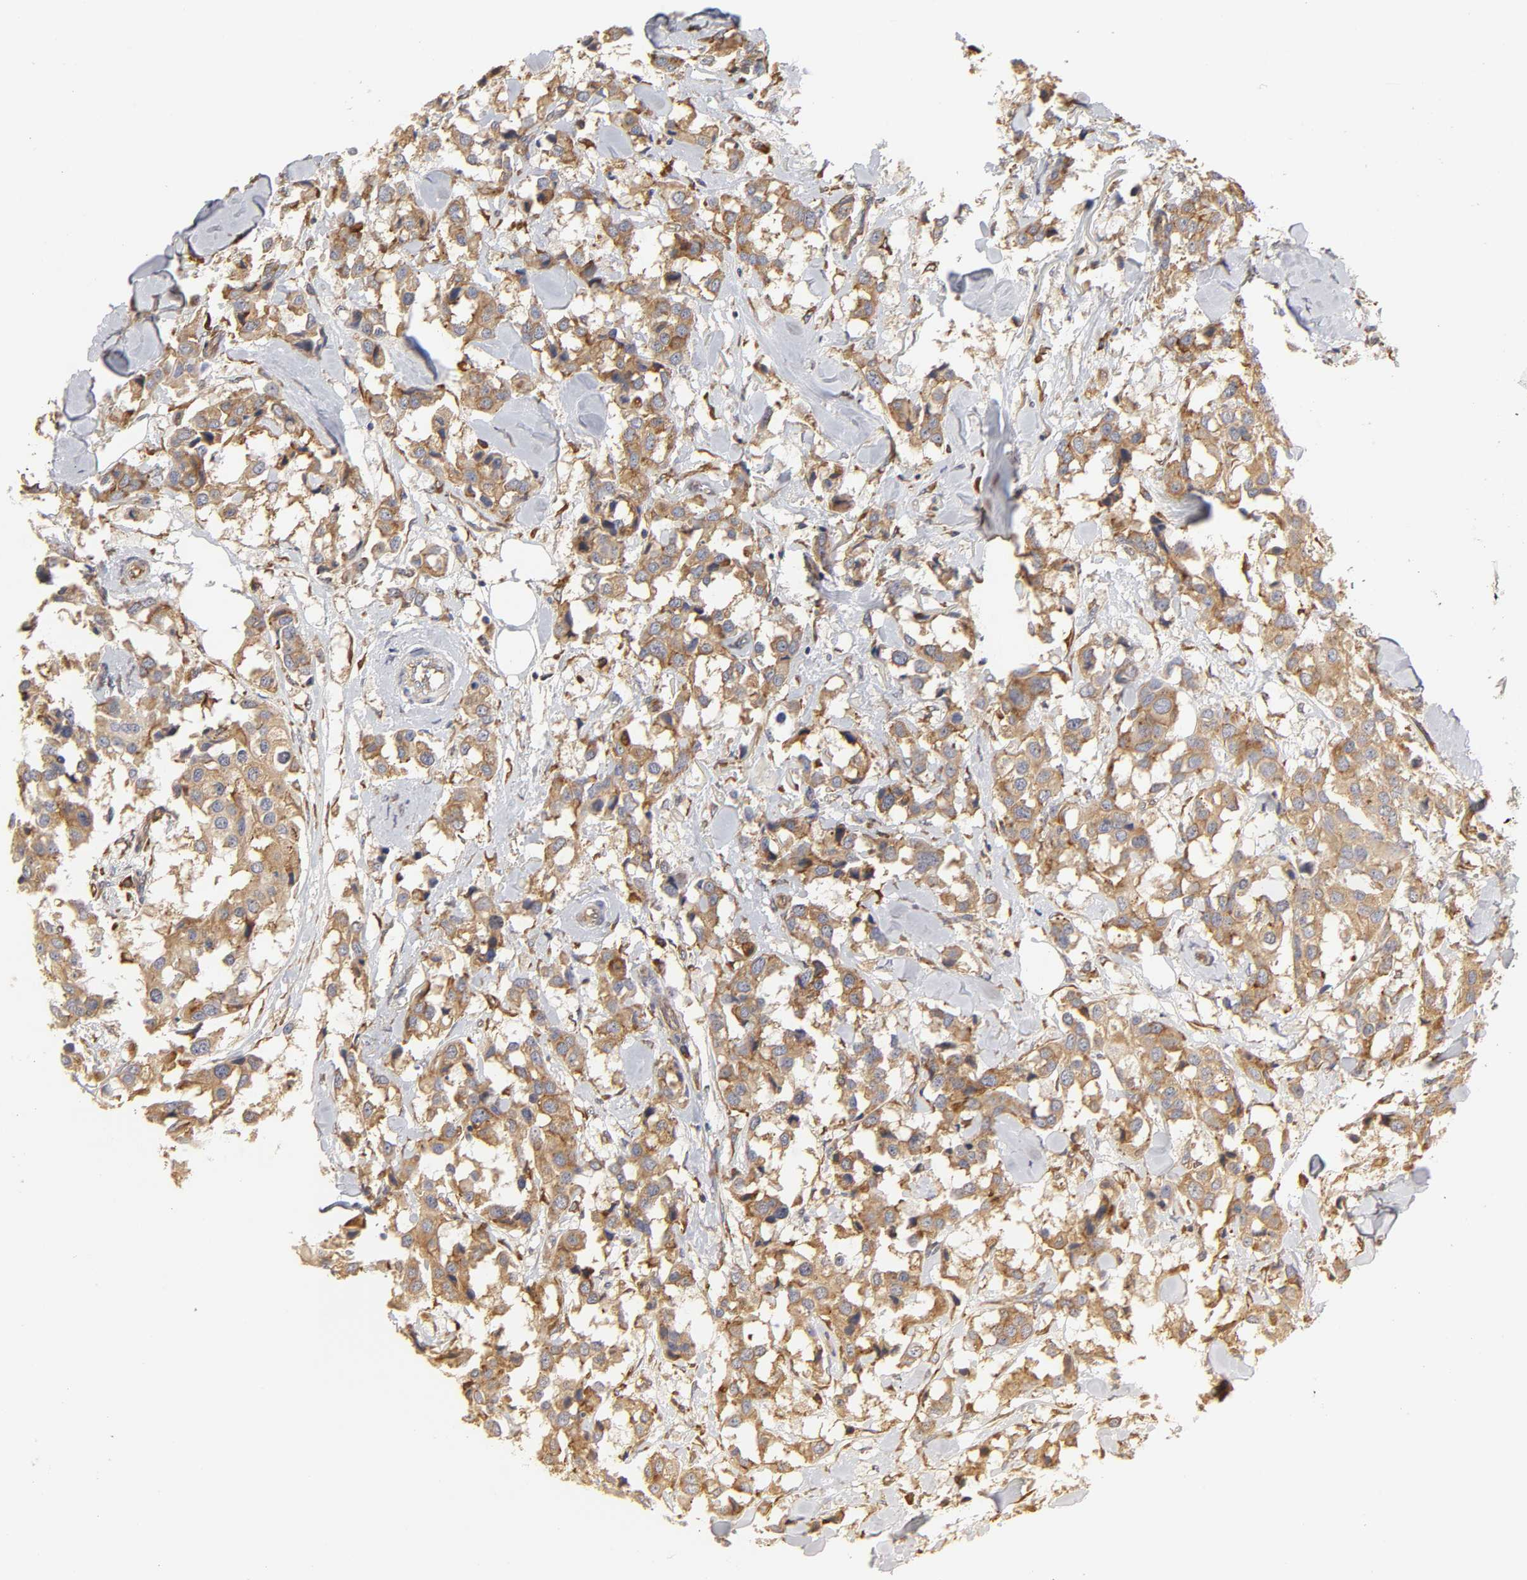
{"staining": {"intensity": "moderate", "quantity": ">75%", "location": "cytoplasmic/membranous"}, "tissue": "breast cancer", "cell_type": "Tumor cells", "image_type": "cancer", "snomed": [{"axis": "morphology", "description": "Duct carcinoma"}, {"axis": "topography", "description": "Breast"}], "caption": "Breast invasive ductal carcinoma stained for a protein (brown) shows moderate cytoplasmic/membranous positive expression in about >75% of tumor cells.", "gene": "RPL14", "patient": {"sex": "female", "age": 80}}